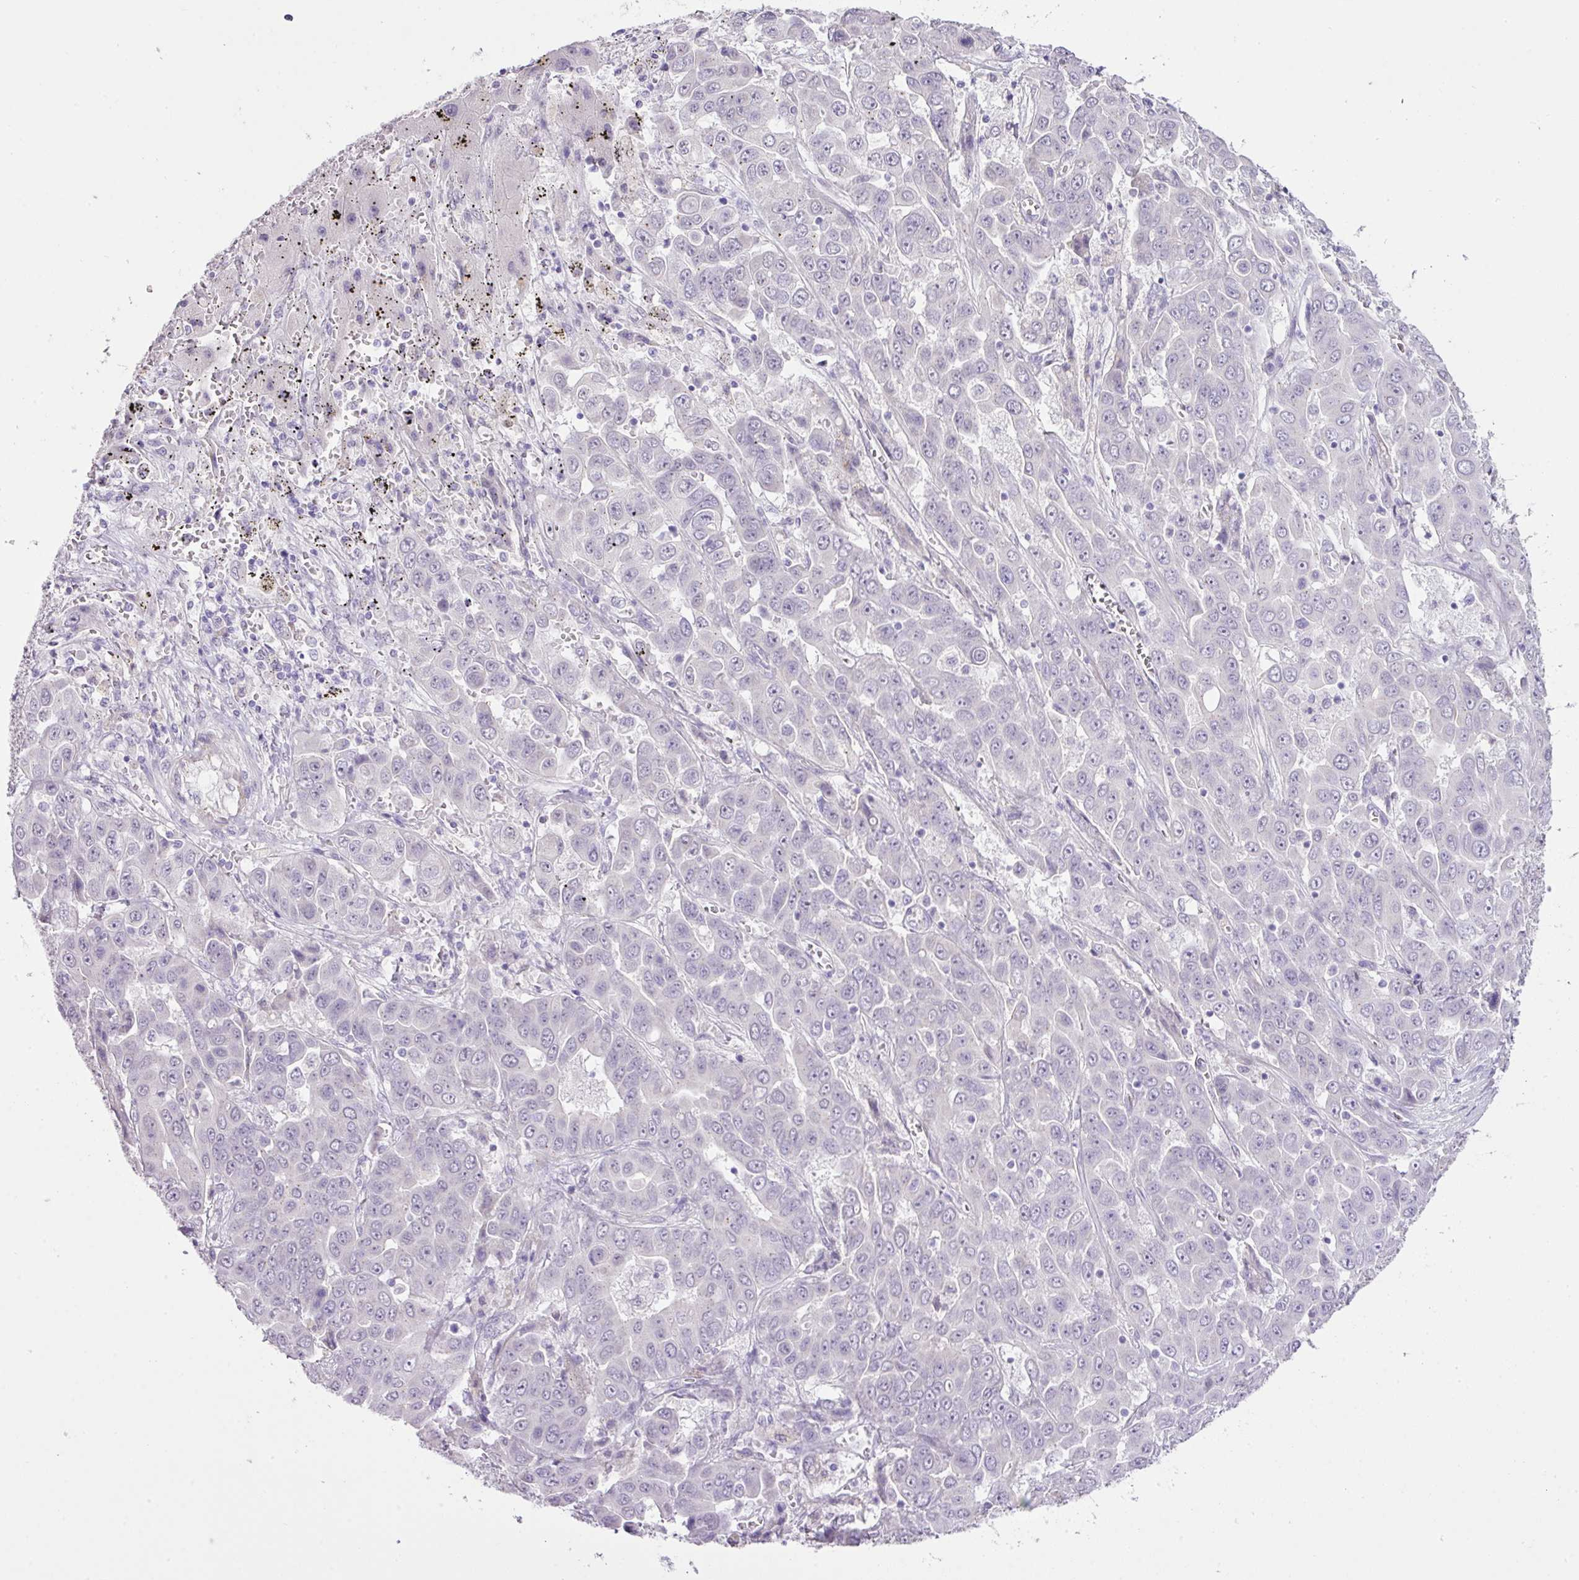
{"staining": {"intensity": "negative", "quantity": "none", "location": "none"}, "tissue": "liver cancer", "cell_type": "Tumor cells", "image_type": "cancer", "snomed": [{"axis": "morphology", "description": "Cholangiocarcinoma"}, {"axis": "topography", "description": "Liver"}], "caption": "Liver cancer stained for a protein using immunohistochemistry (IHC) exhibits no positivity tumor cells.", "gene": "DIP2A", "patient": {"sex": "female", "age": 52}}